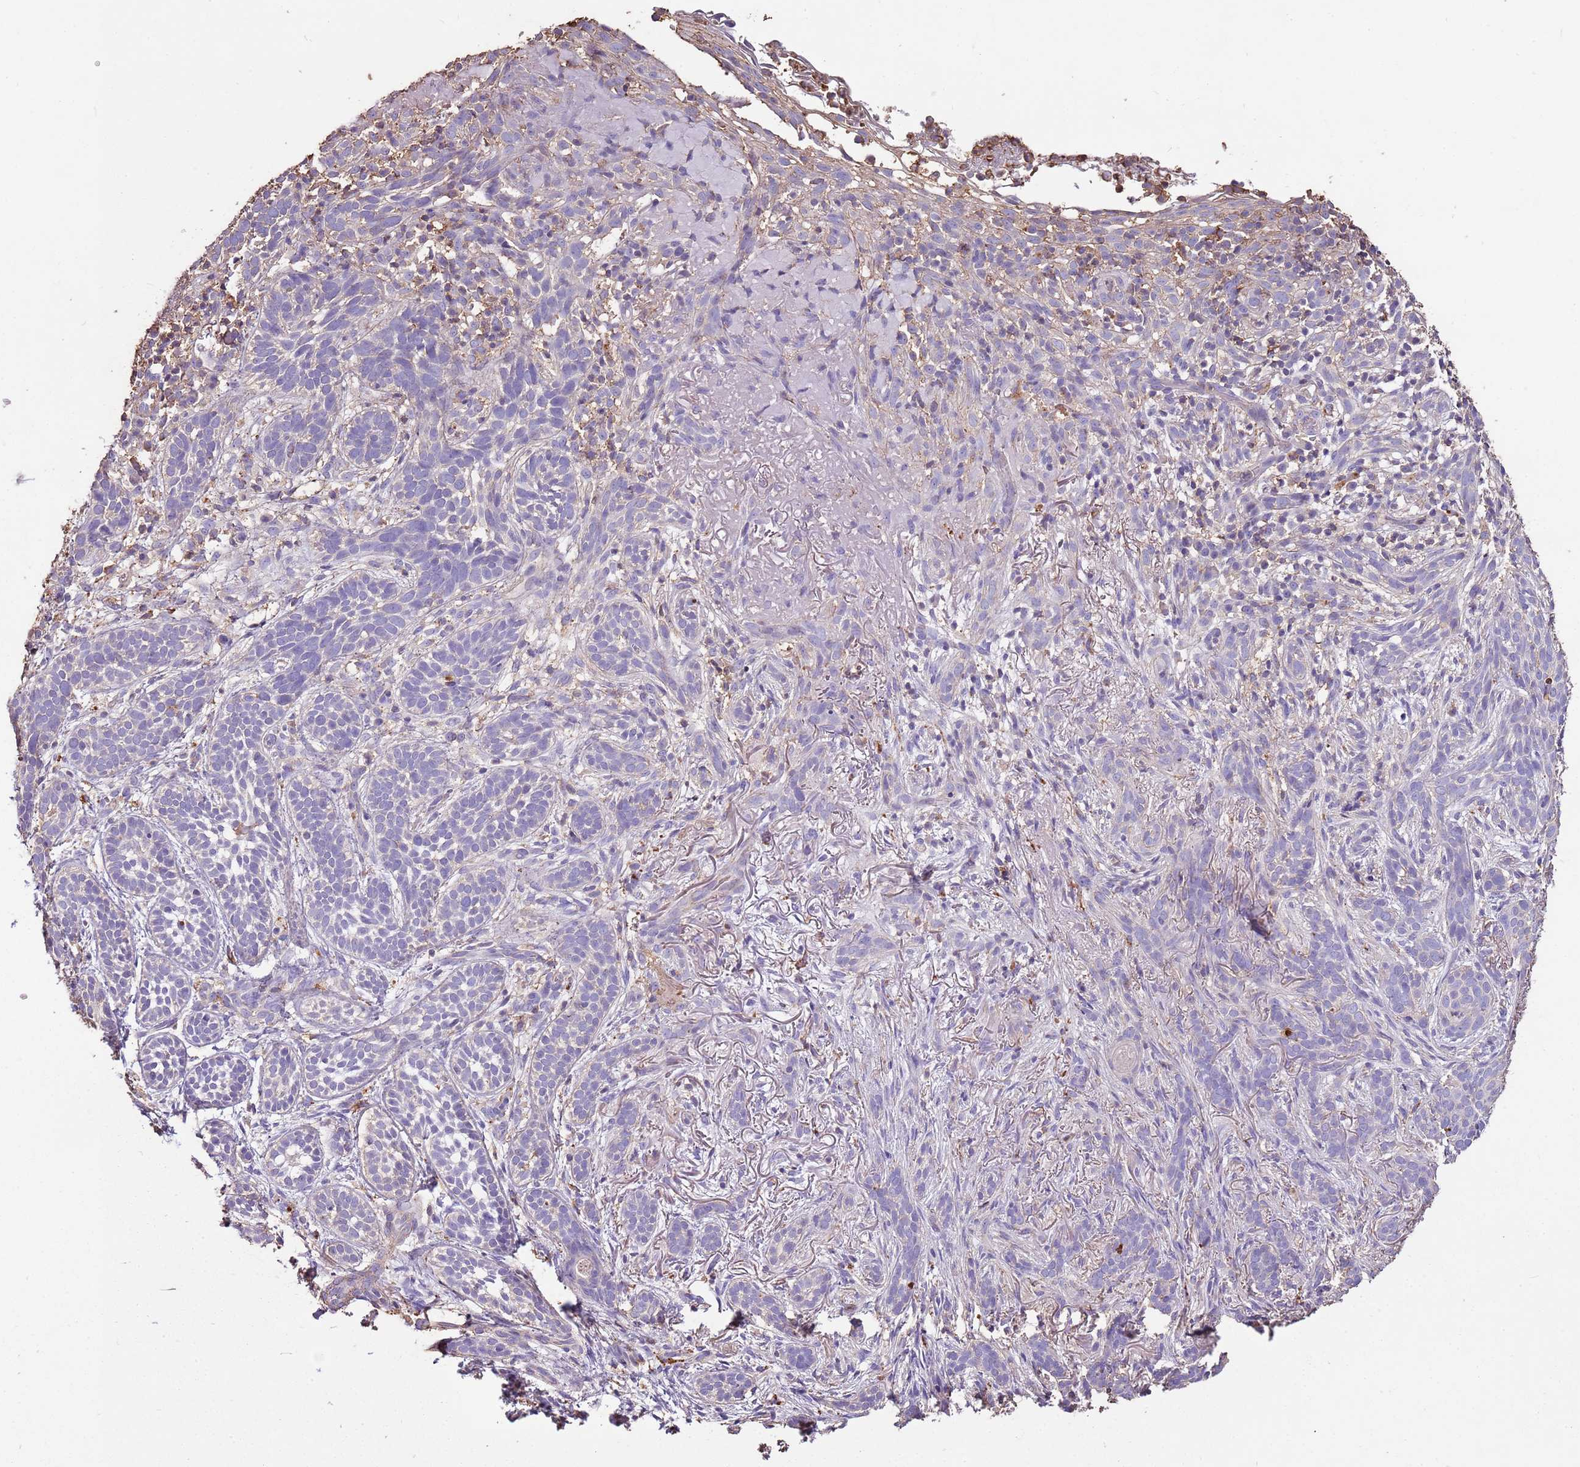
{"staining": {"intensity": "negative", "quantity": "none", "location": "none"}, "tissue": "skin cancer", "cell_type": "Tumor cells", "image_type": "cancer", "snomed": [{"axis": "morphology", "description": "Basal cell carcinoma"}, {"axis": "topography", "description": "Skin"}], "caption": "Skin cancer (basal cell carcinoma) was stained to show a protein in brown. There is no significant staining in tumor cells.", "gene": "ARL10", "patient": {"sex": "male", "age": 71}}